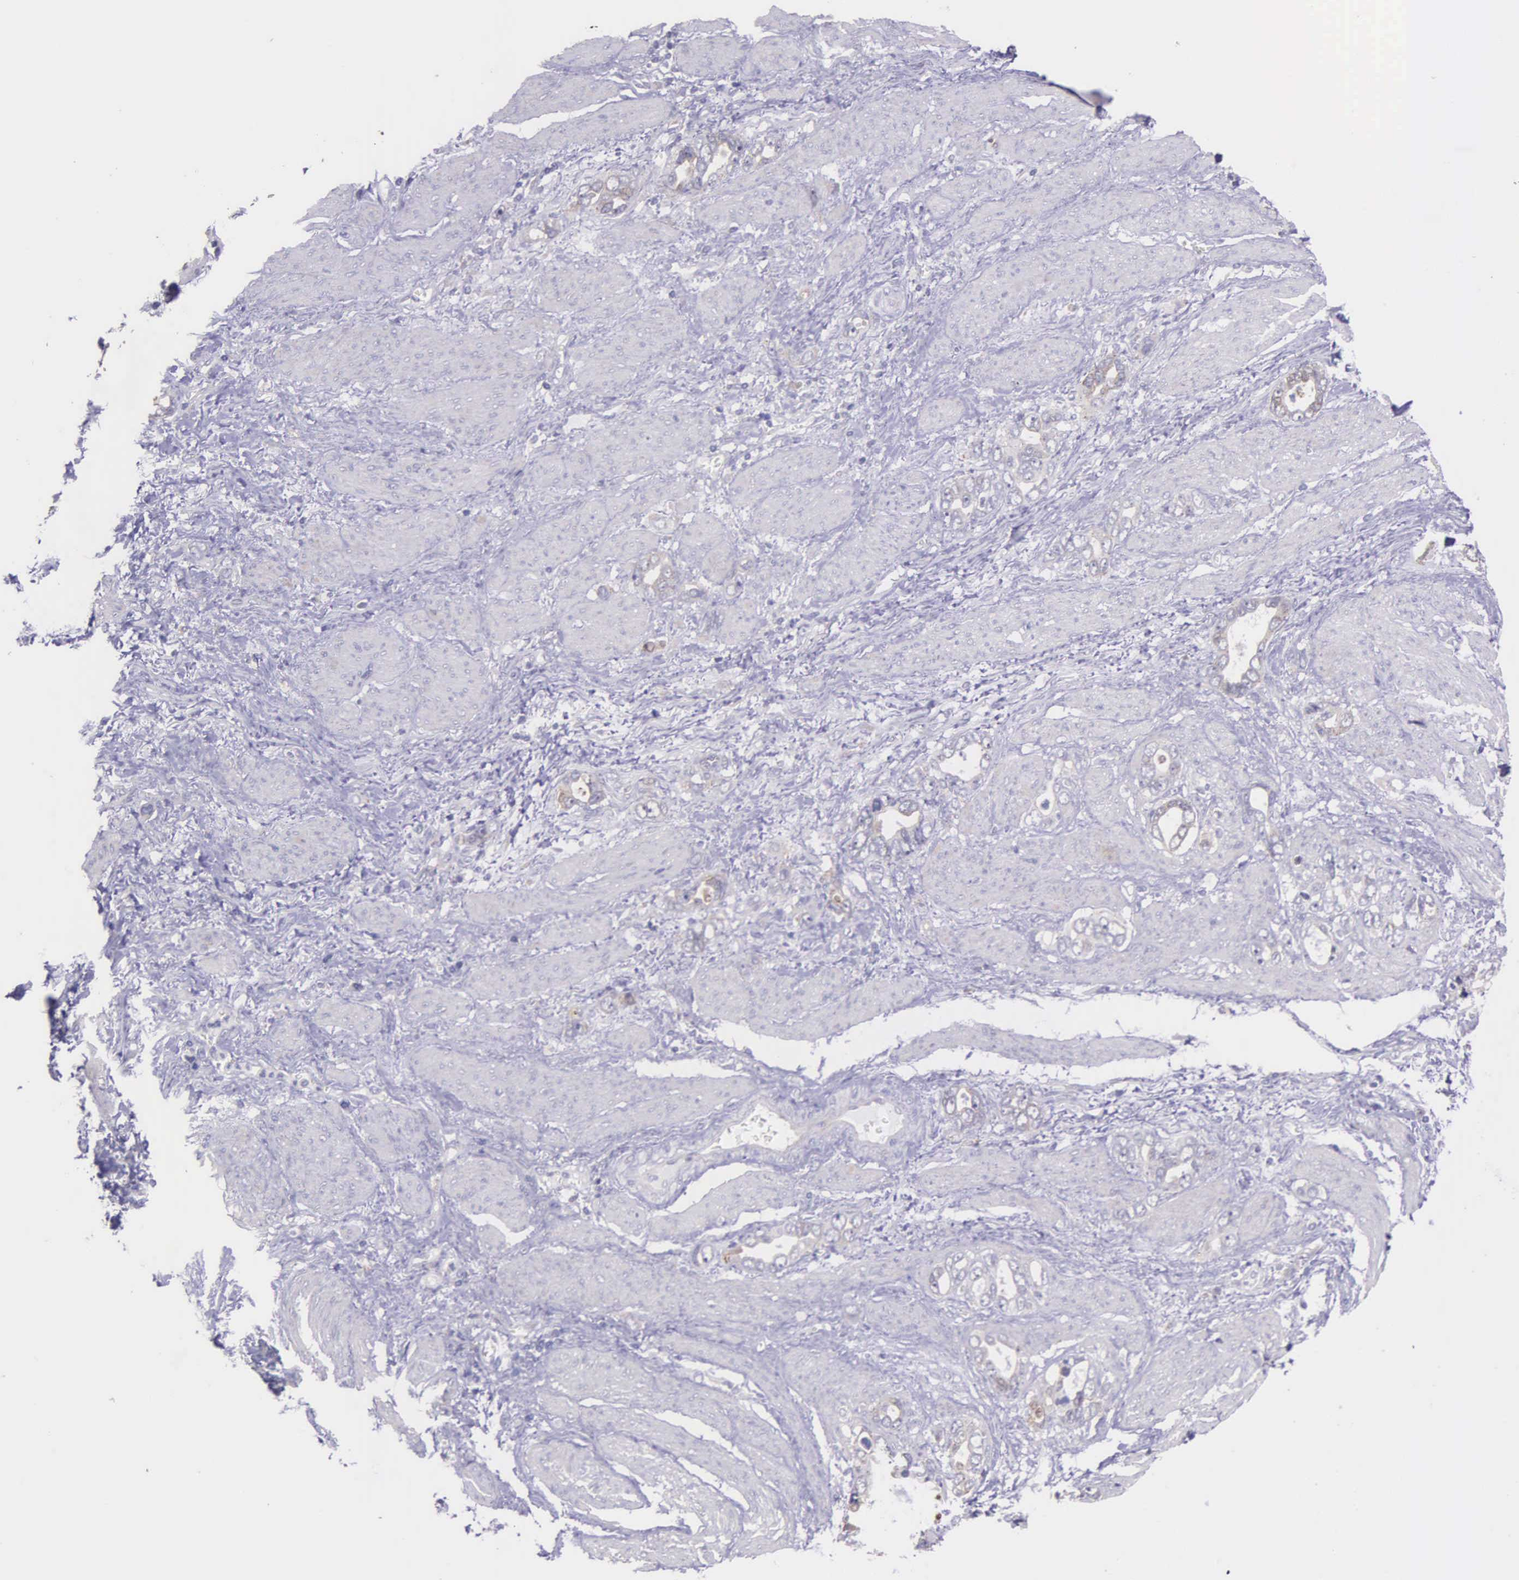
{"staining": {"intensity": "weak", "quantity": "25%-75%", "location": "cytoplasmic/membranous"}, "tissue": "stomach cancer", "cell_type": "Tumor cells", "image_type": "cancer", "snomed": [{"axis": "morphology", "description": "Adenocarcinoma, NOS"}, {"axis": "topography", "description": "Stomach"}], "caption": "Human stomach cancer stained for a protein (brown) demonstrates weak cytoplasmic/membranous positive expression in approximately 25%-75% of tumor cells.", "gene": "NSDHL", "patient": {"sex": "male", "age": 78}}